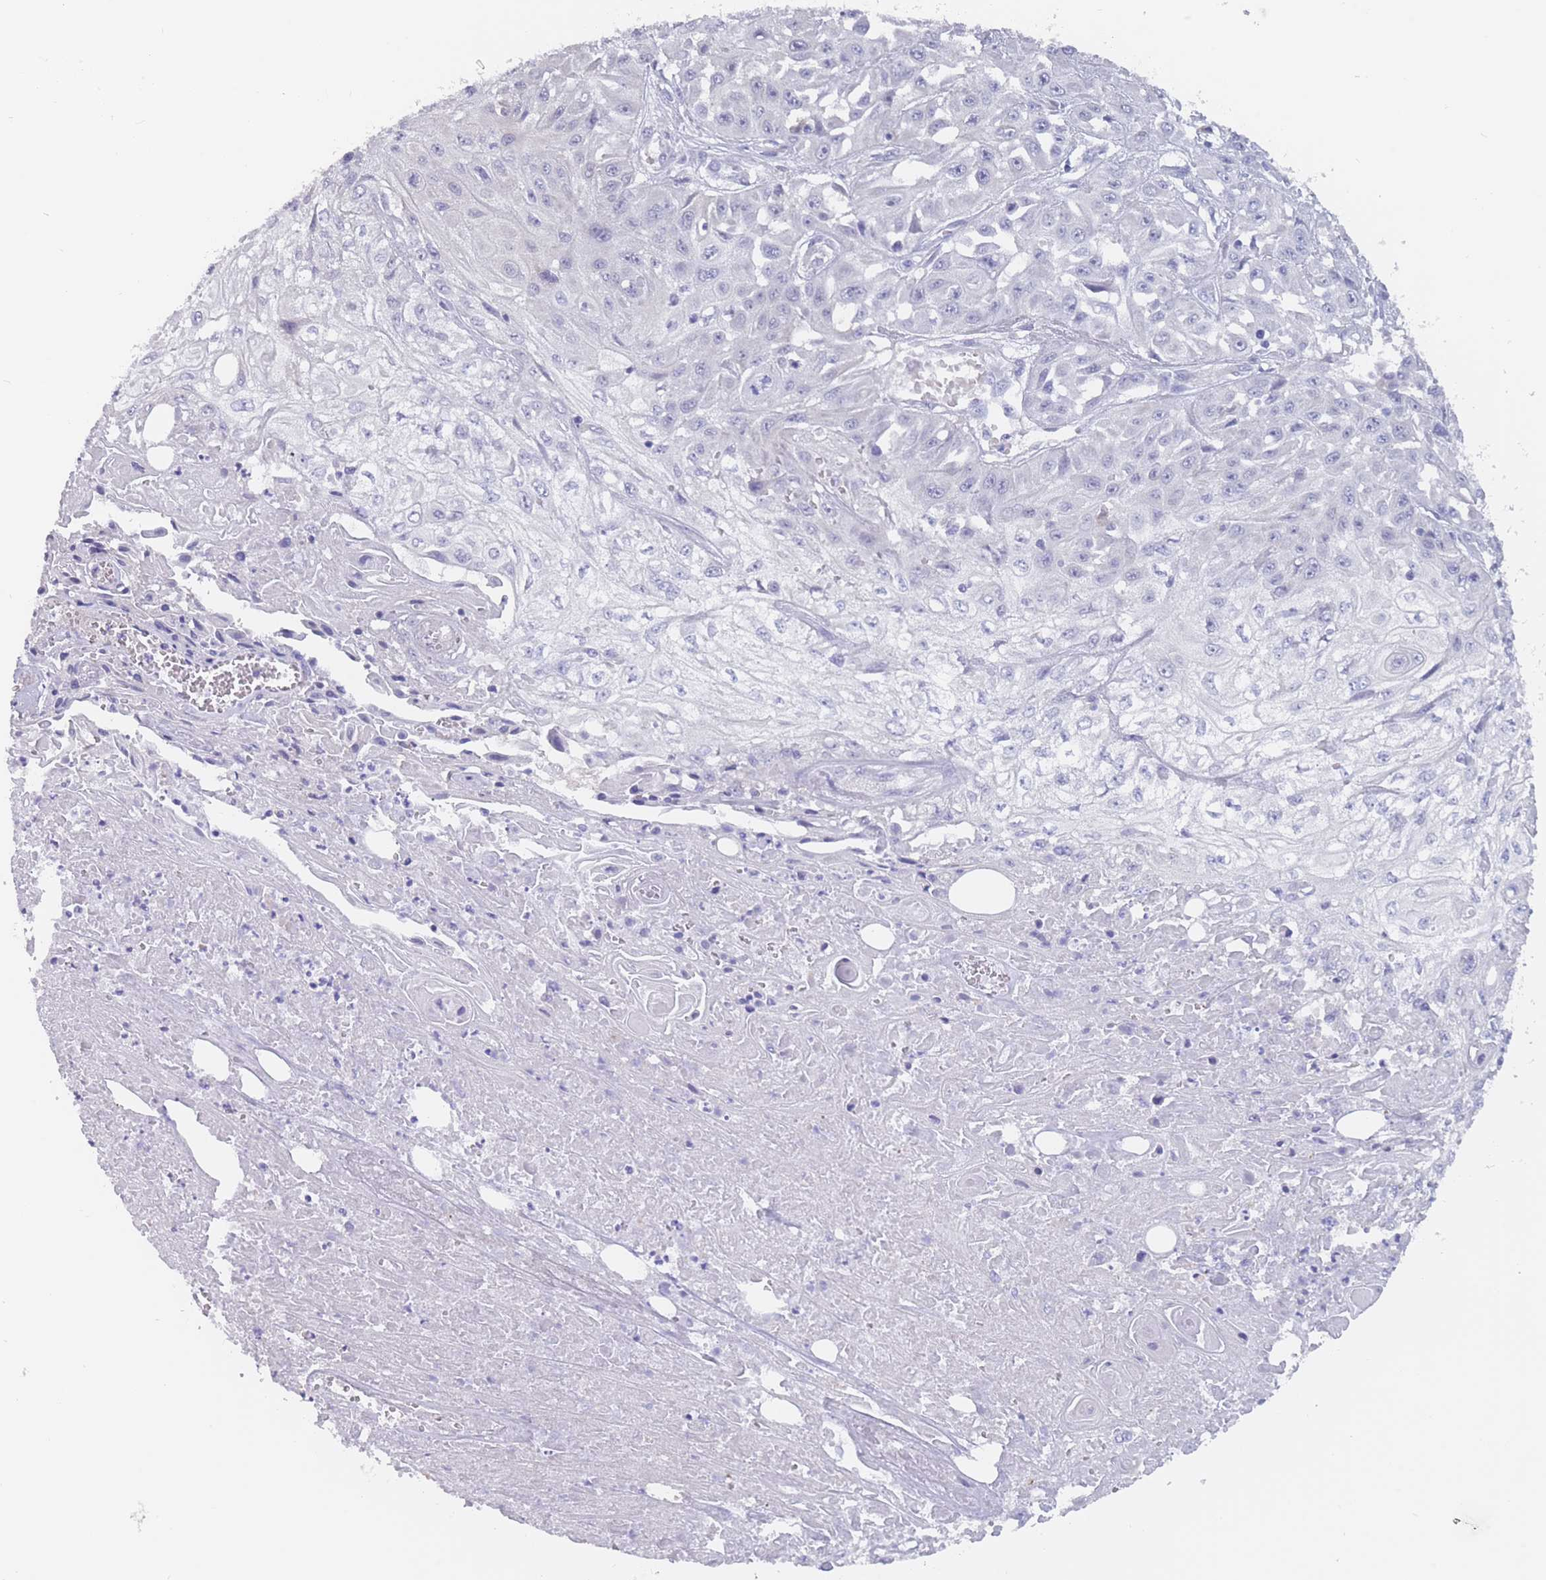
{"staining": {"intensity": "negative", "quantity": "none", "location": "none"}, "tissue": "skin cancer", "cell_type": "Tumor cells", "image_type": "cancer", "snomed": [{"axis": "morphology", "description": "Squamous cell carcinoma, NOS"}, {"axis": "morphology", "description": "Squamous cell carcinoma, metastatic, NOS"}, {"axis": "topography", "description": "Skin"}, {"axis": "topography", "description": "Lymph node"}], "caption": "Immunohistochemical staining of human metastatic squamous cell carcinoma (skin) displays no significant staining in tumor cells.", "gene": "CYP51A1", "patient": {"sex": "male", "age": 75}}